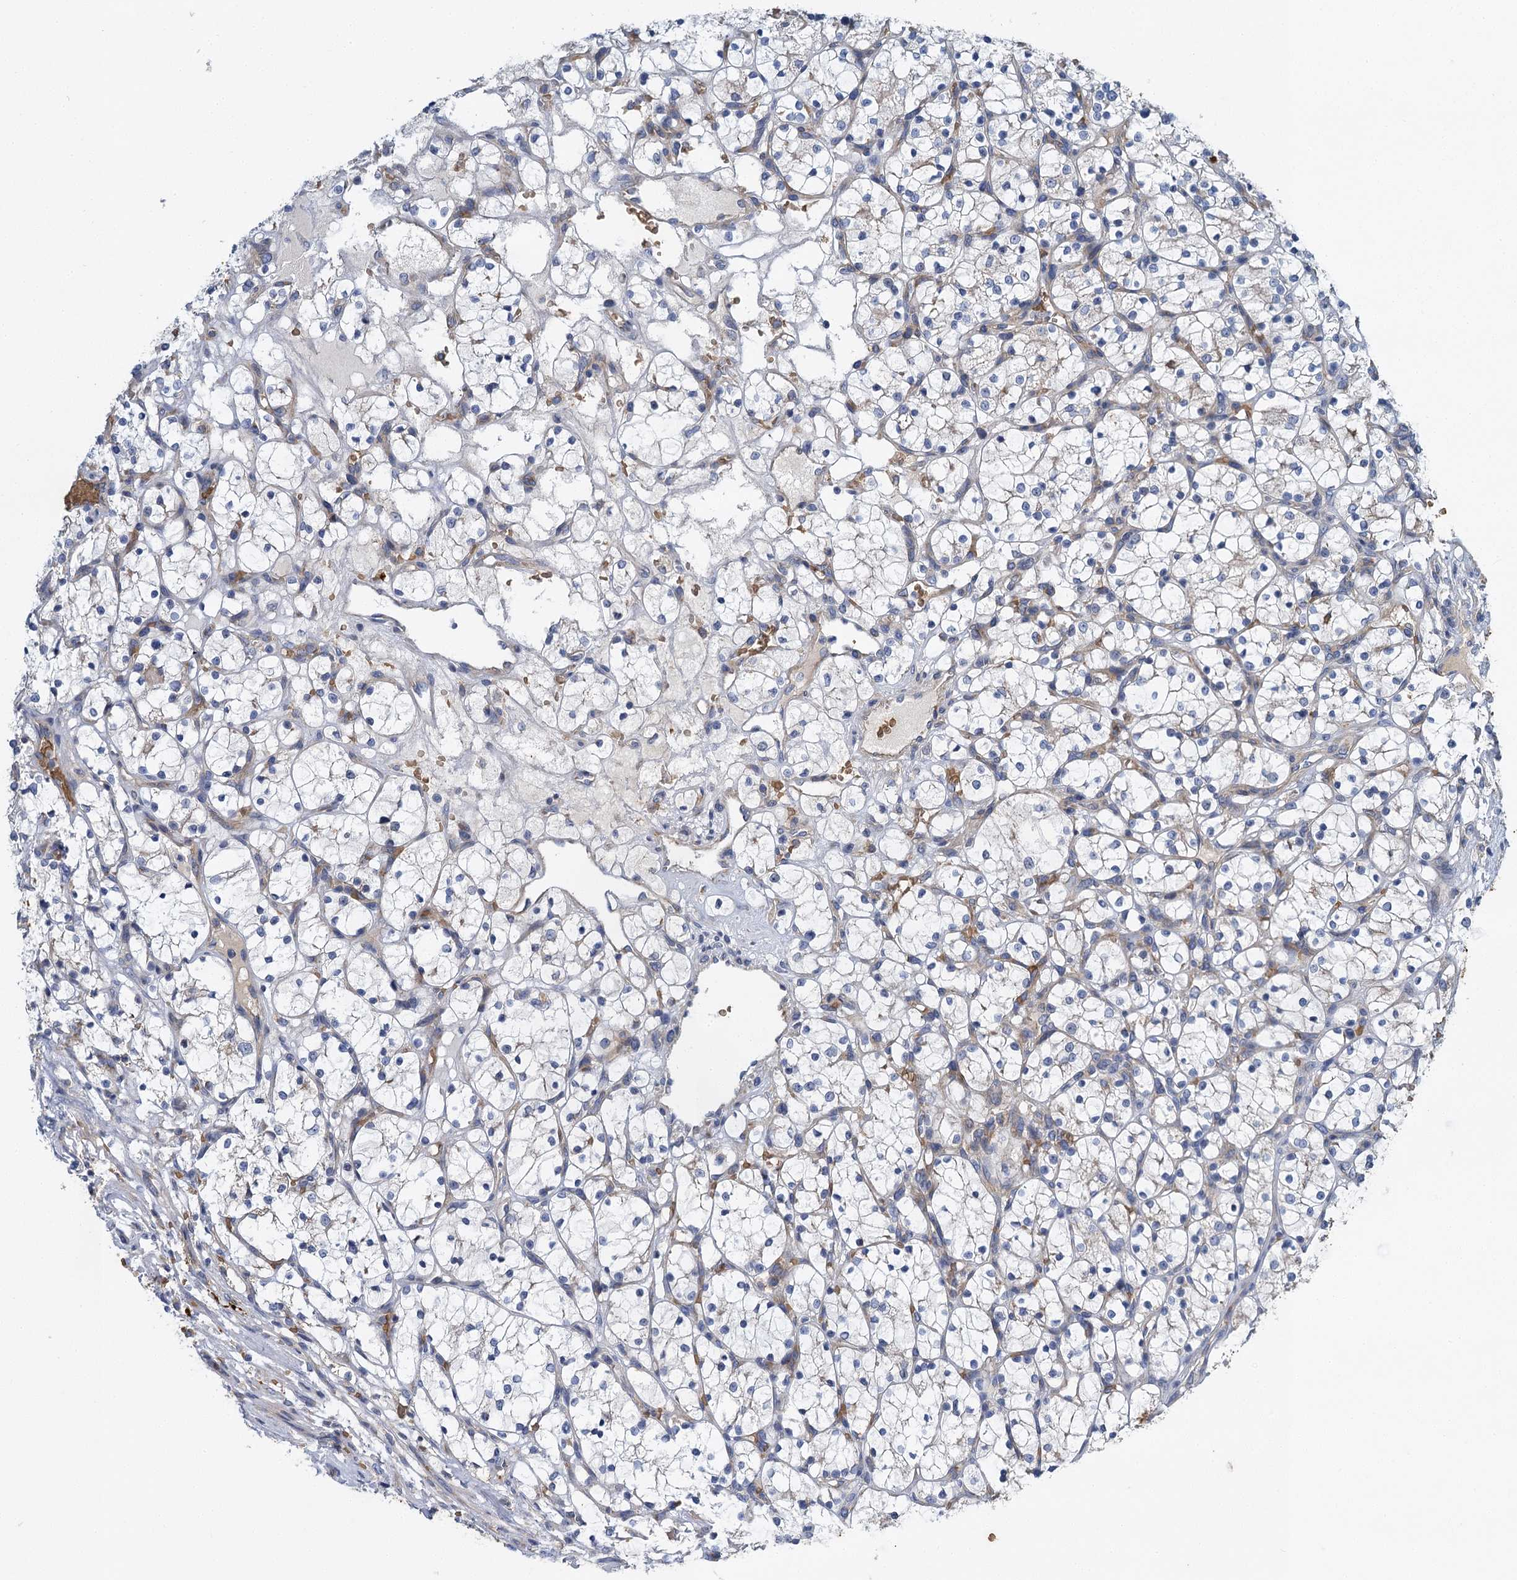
{"staining": {"intensity": "moderate", "quantity": "<25%", "location": "cytoplasmic/membranous"}, "tissue": "renal cancer", "cell_type": "Tumor cells", "image_type": "cancer", "snomed": [{"axis": "morphology", "description": "Adenocarcinoma, NOS"}, {"axis": "topography", "description": "Kidney"}], "caption": "The photomicrograph reveals staining of renal adenocarcinoma, revealing moderate cytoplasmic/membranous protein positivity (brown color) within tumor cells.", "gene": "BCS1L", "patient": {"sex": "female", "age": 69}}